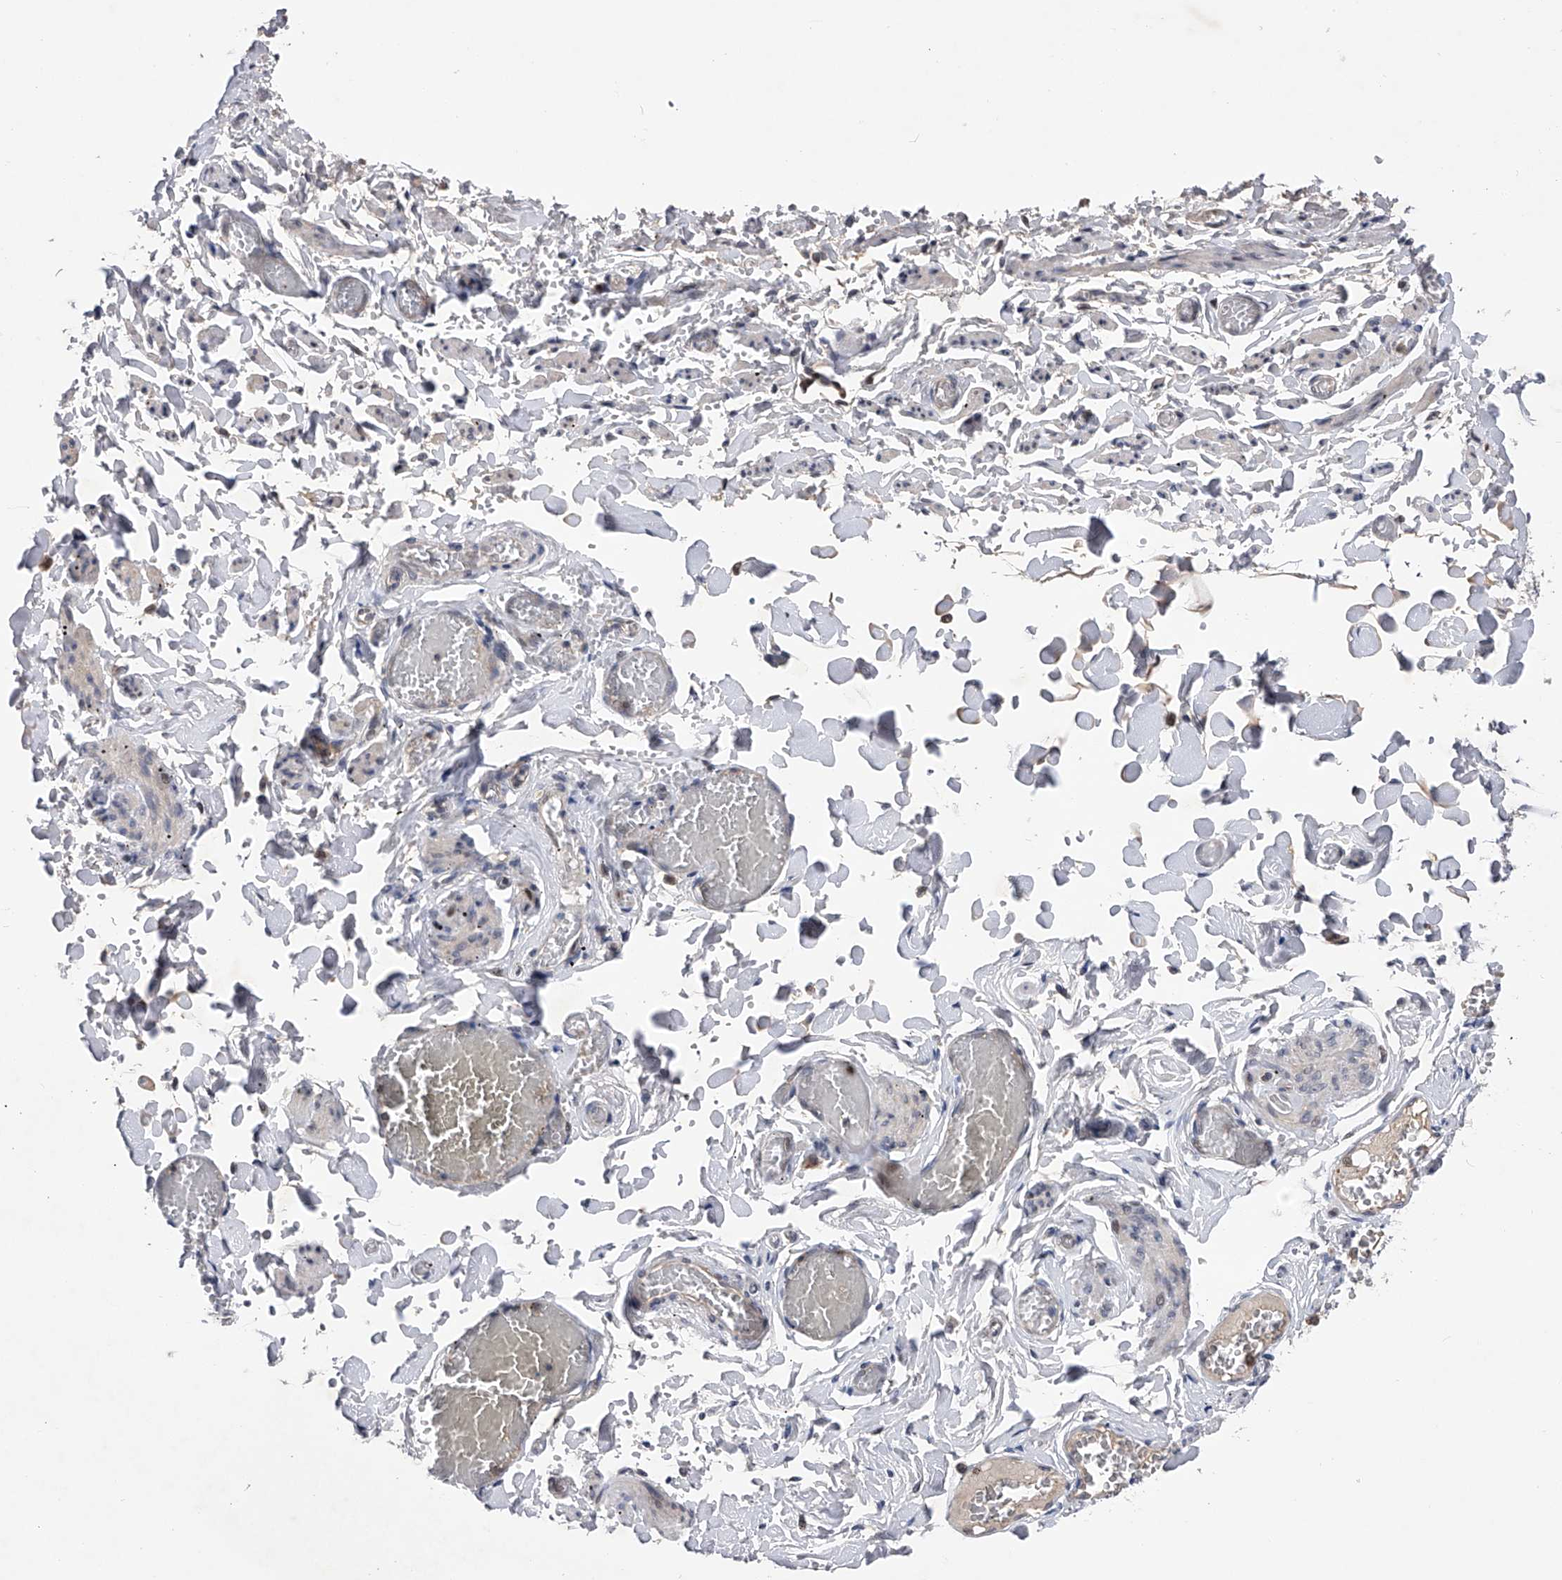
{"staining": {"intensity": "negative", "quantity": "none", "location": "none"}, "tissue": "adipose tissue", "cell_type": "Adipocytes", "image_type": "normal", "snomed": [{"axis": "morphology", "description": "Normal tissue, NOS"}, {"axis": "topography", "description": "Vascular tissue"}, {"axis": "topography", "description": "Fallopian tube"}, {"axis": "topography", "description": "Ovary"}], "caption": "A high-resolution photomicrograph shows immunohistochemistry (IHC) staining of benign adipose tissue, which shows no significant expression in adipocytes. (DAB (3,3'-diaminobenzidine) immunohistochemistry (IHC) visualized using brightfield microscopy, high magnification).", "gene": "RWDD2A", "patient": {"sex": "female", "age": 67}}